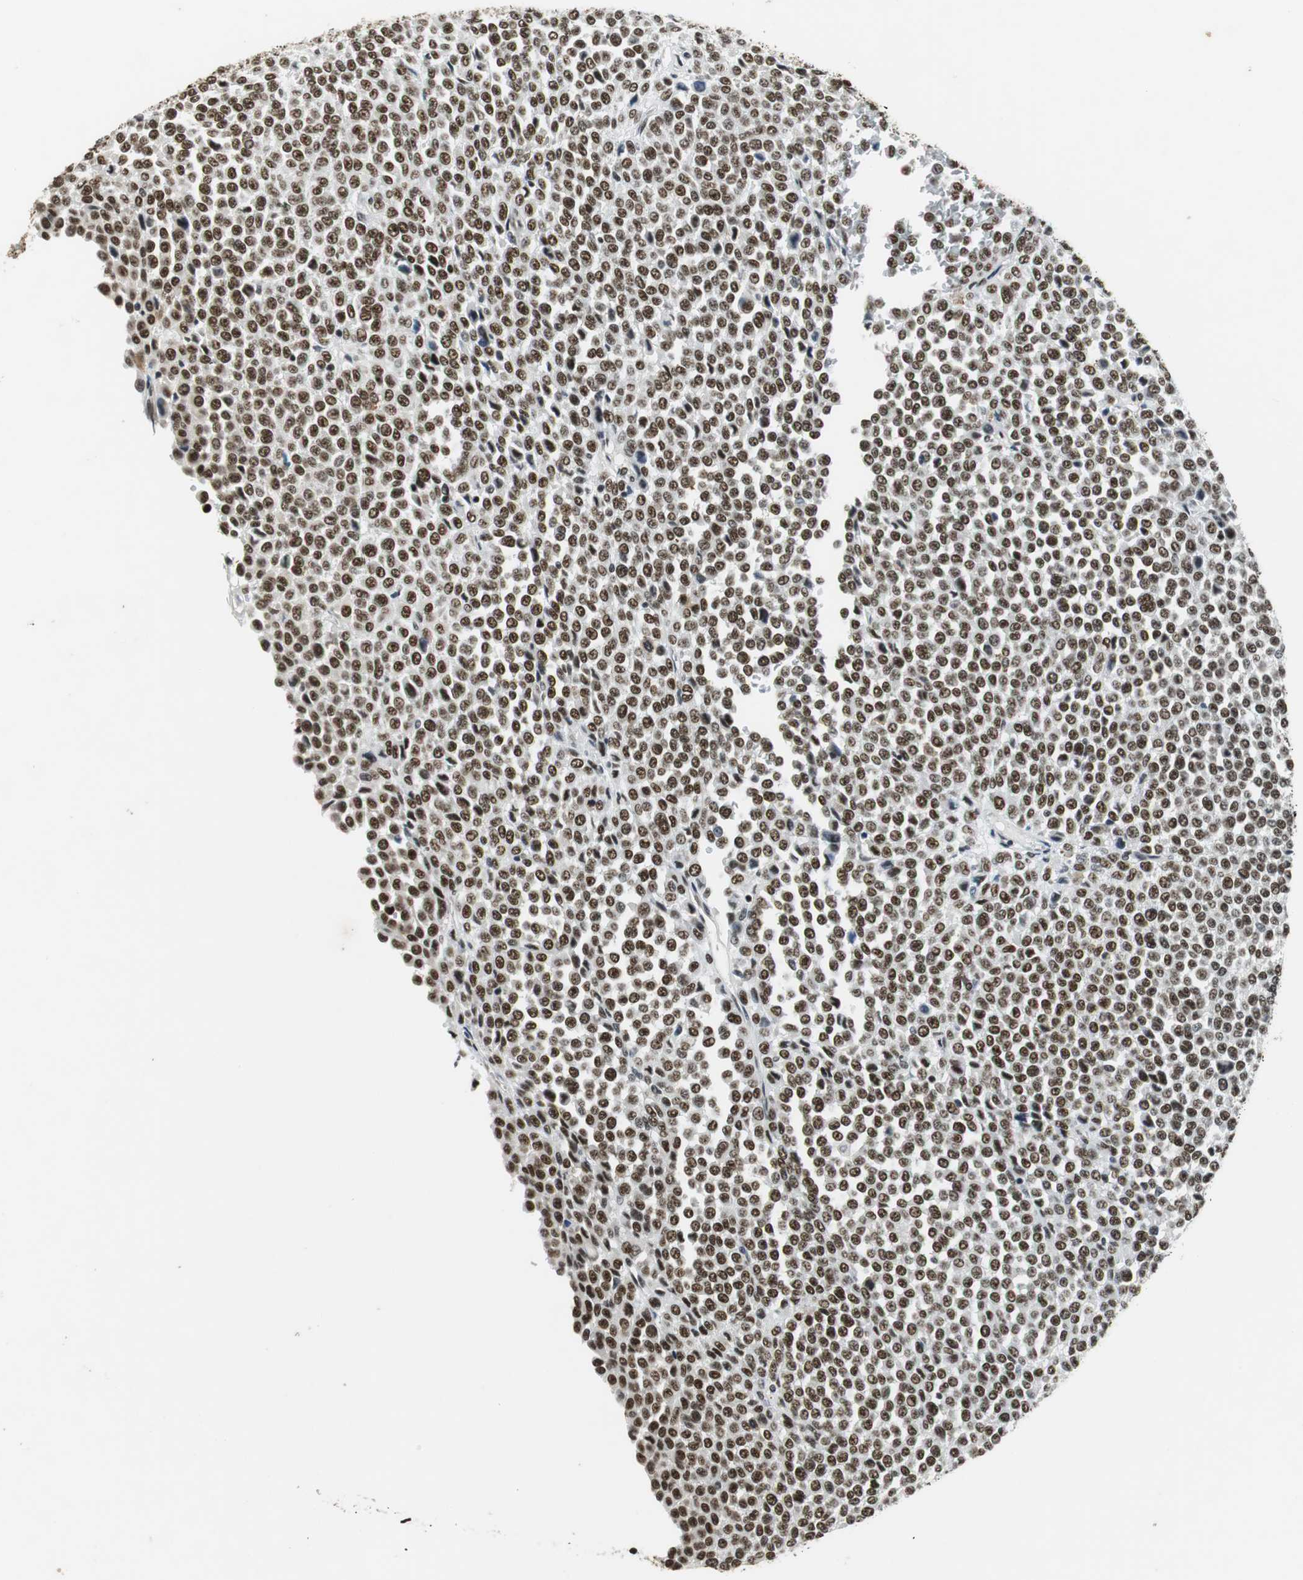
{"staining": {"intensity": "moderate", "quantity": ">75%", "location": "nuclear"}, "tissue": "melanoma", "cell_type": "Tumor cells", "image_type": "cancer", "snomed": [{"axis": "morphology", "description": "Malignant melanoma, Metastatic site"}, {"axis": "topography", "description": "Pancreas"}], "caption": "Immunohistochemistry (DAB (3,3'-diaminobenzidine)) staining of human melanoma exhibits moderate nuclear protein expression in approximately >75% of tumor cells.", "gene": "PRKDC", "patient": {"sex": "female", "age": 30}}